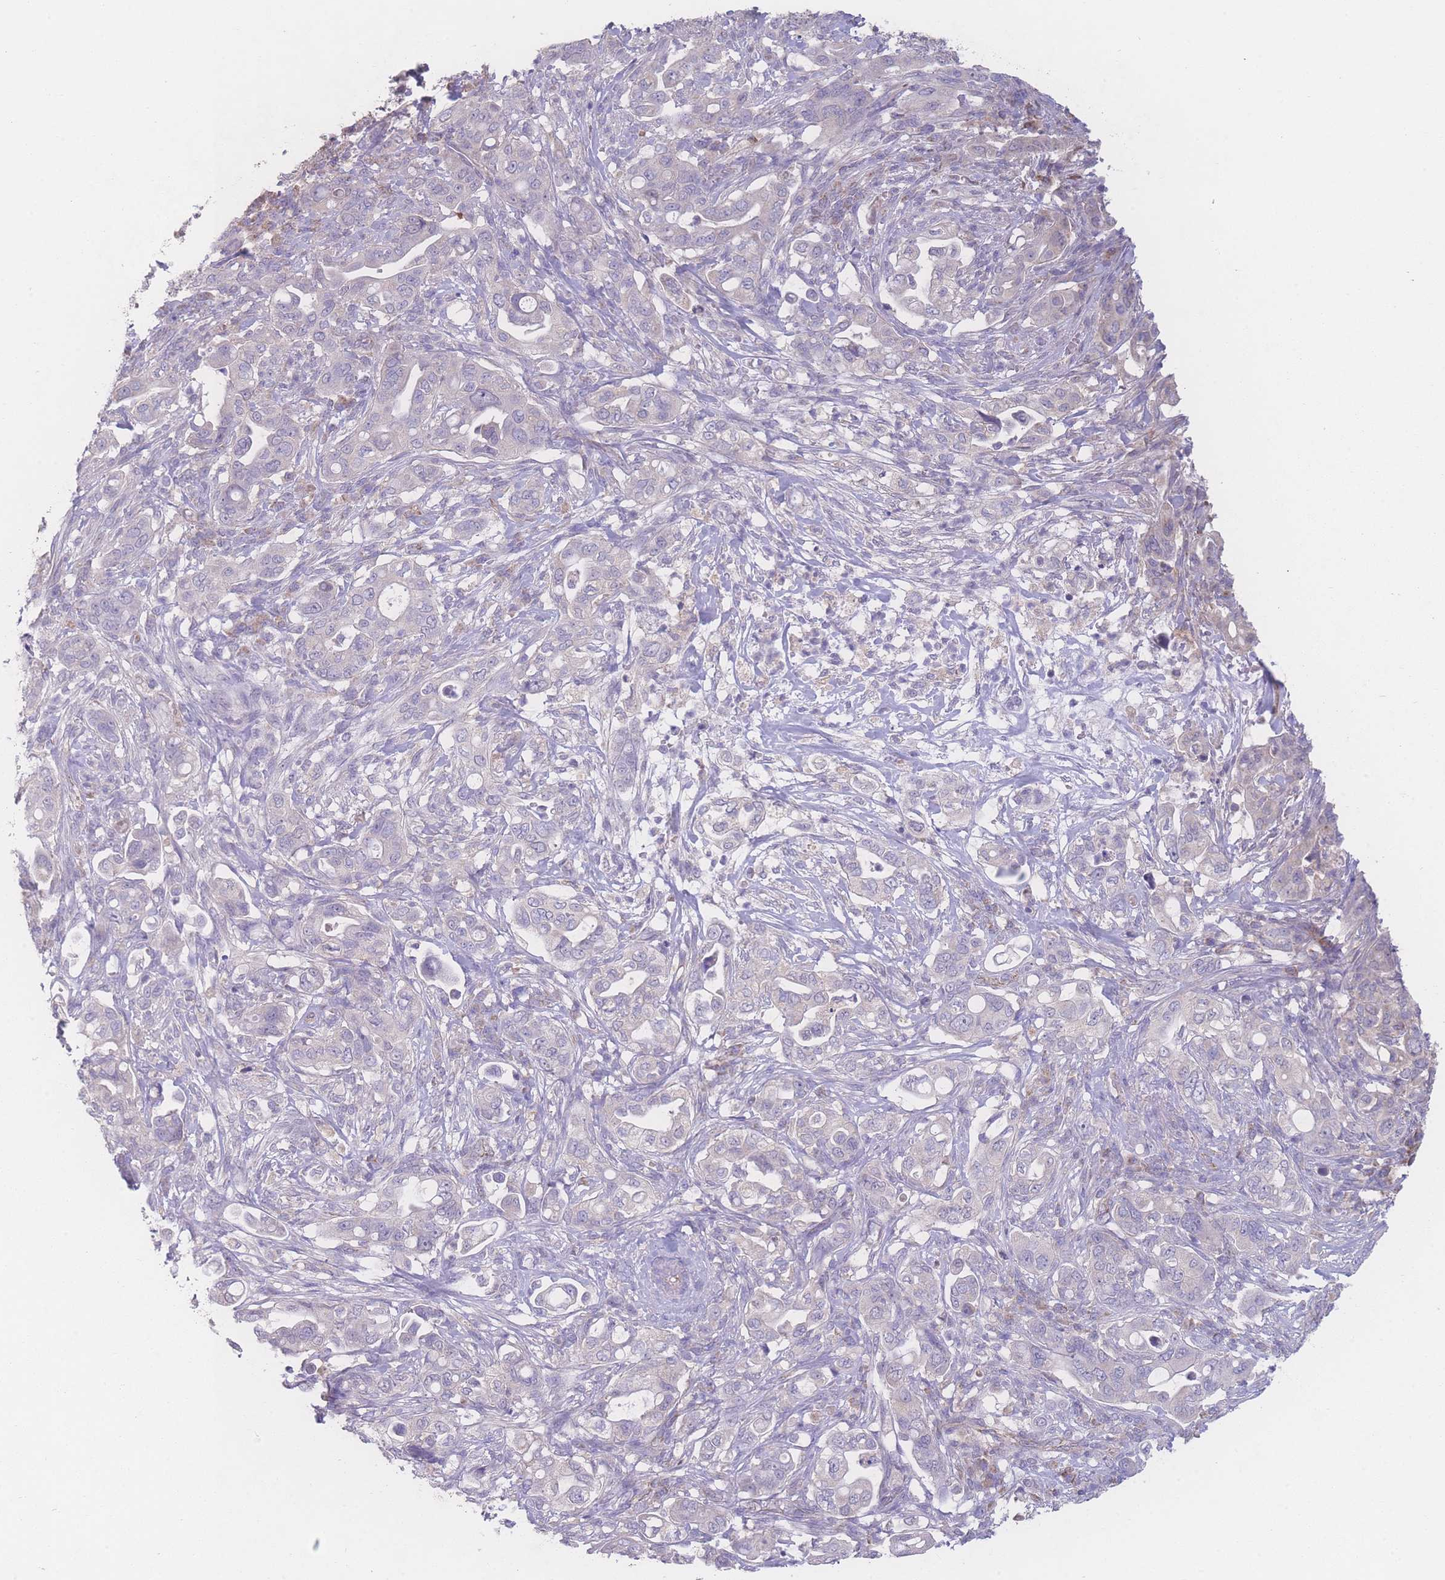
{"staining": {"intensity": "negative", "quantity": "none", "location": "none"}, "tissue": "pancreatic cancer", "cell_type": "Tumor cells", "image_type": "cancer", "snomed": [{"axis": "morphology", "description": "Normal tissue, NOS"}, {"axis": "morphology", "description": "Adenocarcinoma, NOS"}, {"axis": "topography", "description": "Lymph node"}, {"axis": "topography", "description": "Pancreas"}], "caption": "Human pancreatic cancer (adenocarcinoma) stained for a protein using IHC exhibits no staining in tumor cells.", "gene": "GIPR", "patient": {"sex": "female", "age": 67}}